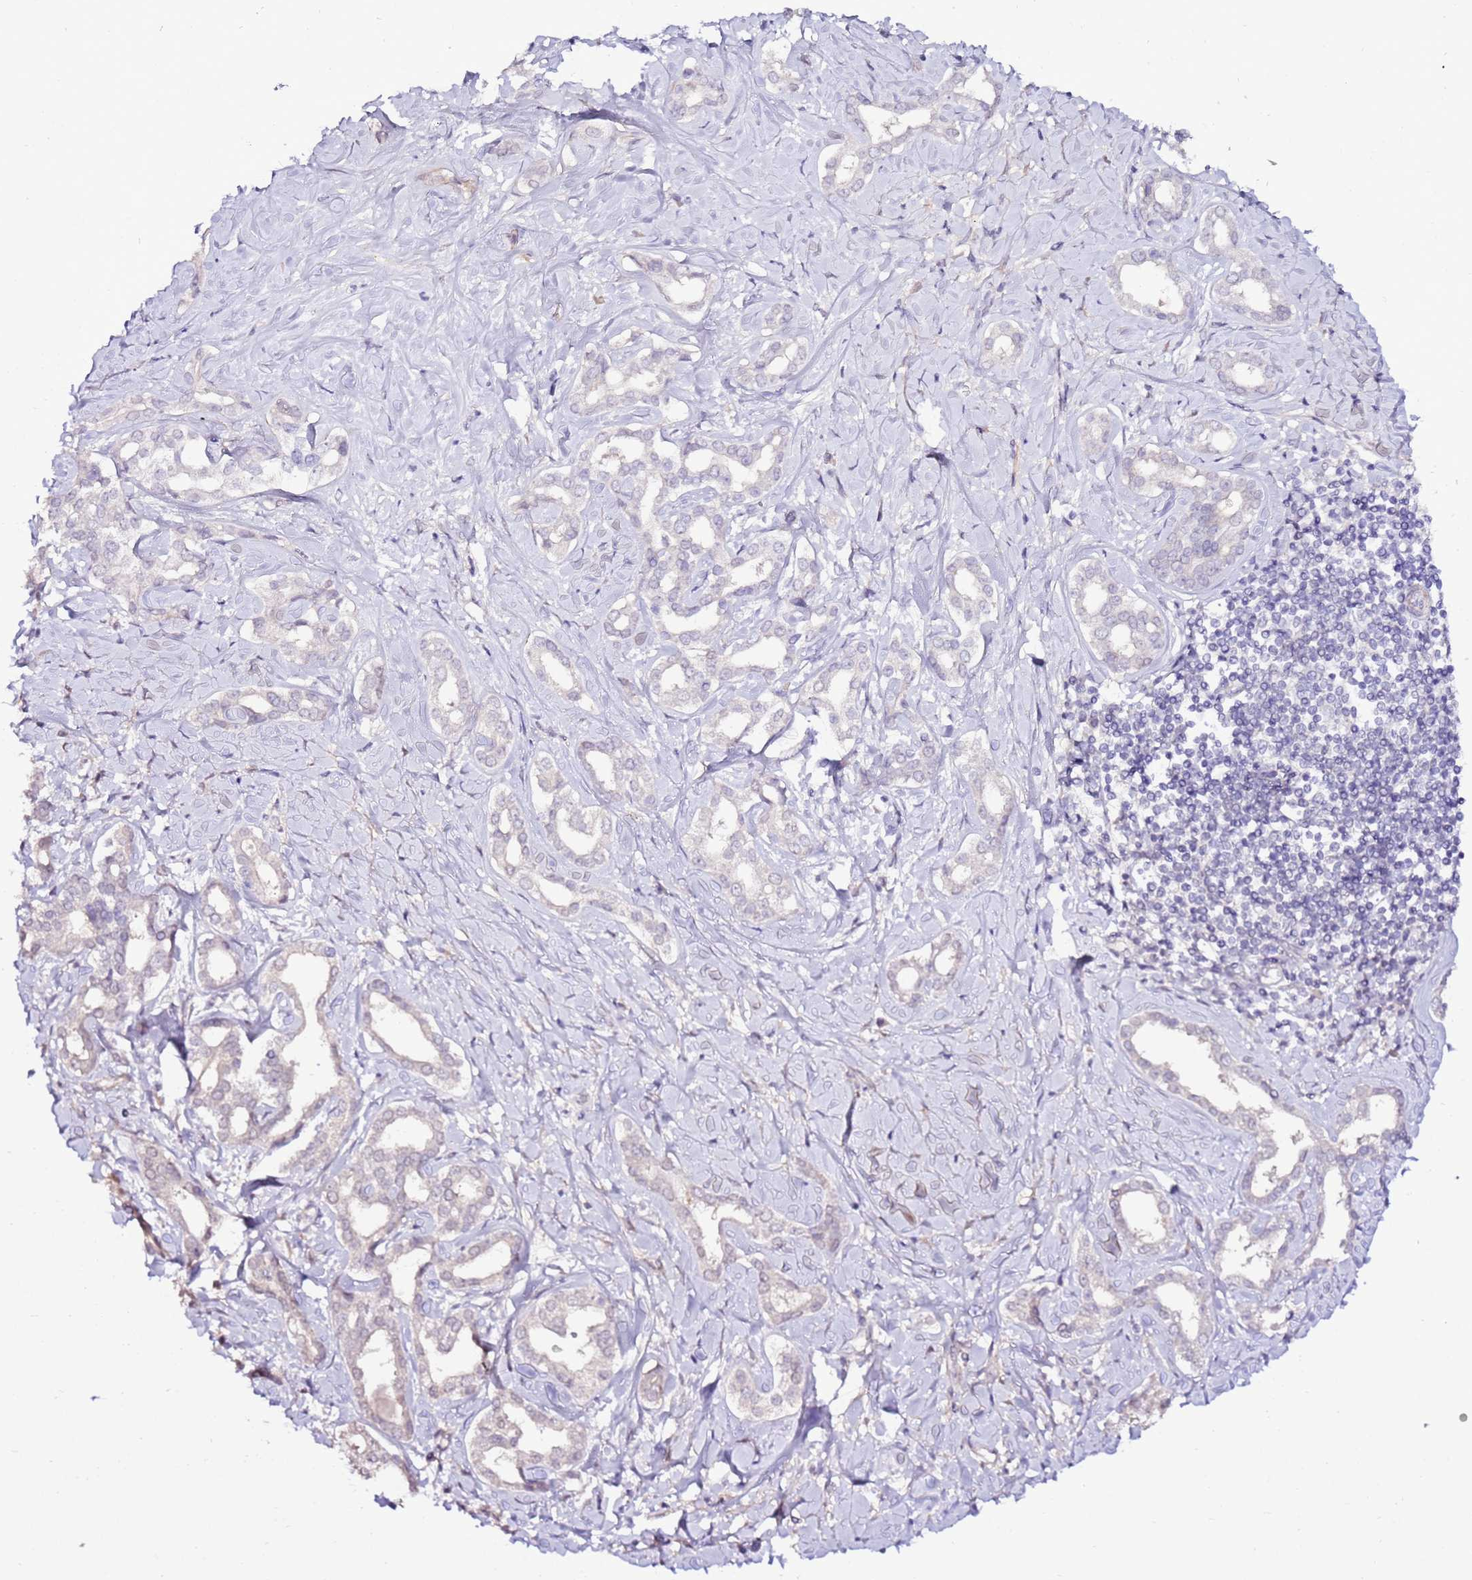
{"staining": {"intensity": "negative", "quantity": "none", "location": "none"}, "tissue": "liver cancer", "cell_type": "Tumor cells", "image_type": "cancer", "snomed": [{"axis": "morphology", "description": "Cholangiocarcinoma"}, {"axis": "topography", "description": "Liver"}], "caption": "DAB (3,3'-diaminobenzidine) immunohistochemical staining of human liver cancer (cholangiocarcinoma) exhibits no significant staining in tumor cells.", "gene": "ART5", "patient": {"sex": "female", "age": 77}}